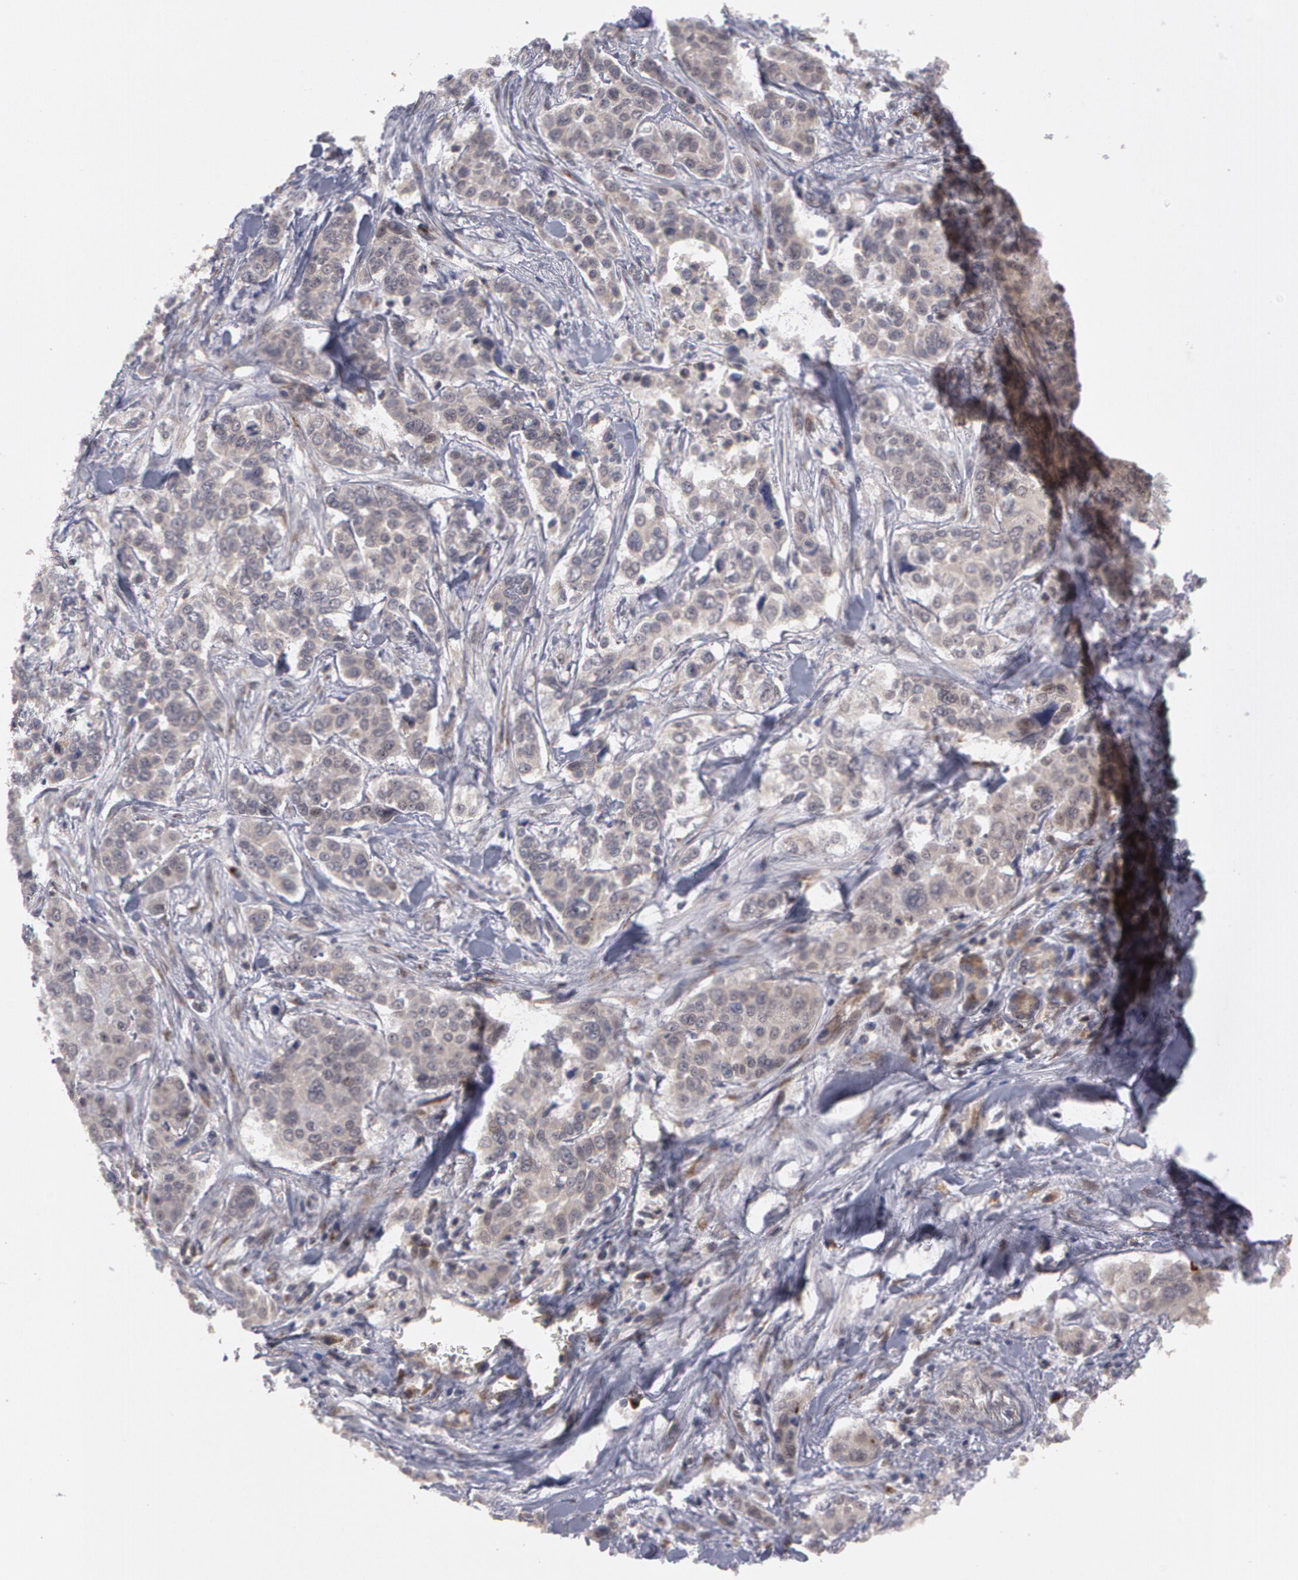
{"staining": {"intensity": "negative", "quantity": "none", "location": "none"}, "tissue": "pancreatic cancer", "cell_type": "Tumor cells", "image_type": "cancer", "snomed": [{"axis": "morphology", "description": "Adenocarcinoma, NOS"}, {"axis": "topography", "description": "Pancreas"}], "caption": "Tumor cells show no significant staining in pancreatic cancer (adenocarcinoma).", "gene": "STX5", "patient": {"sex": "female", "age": 52}}